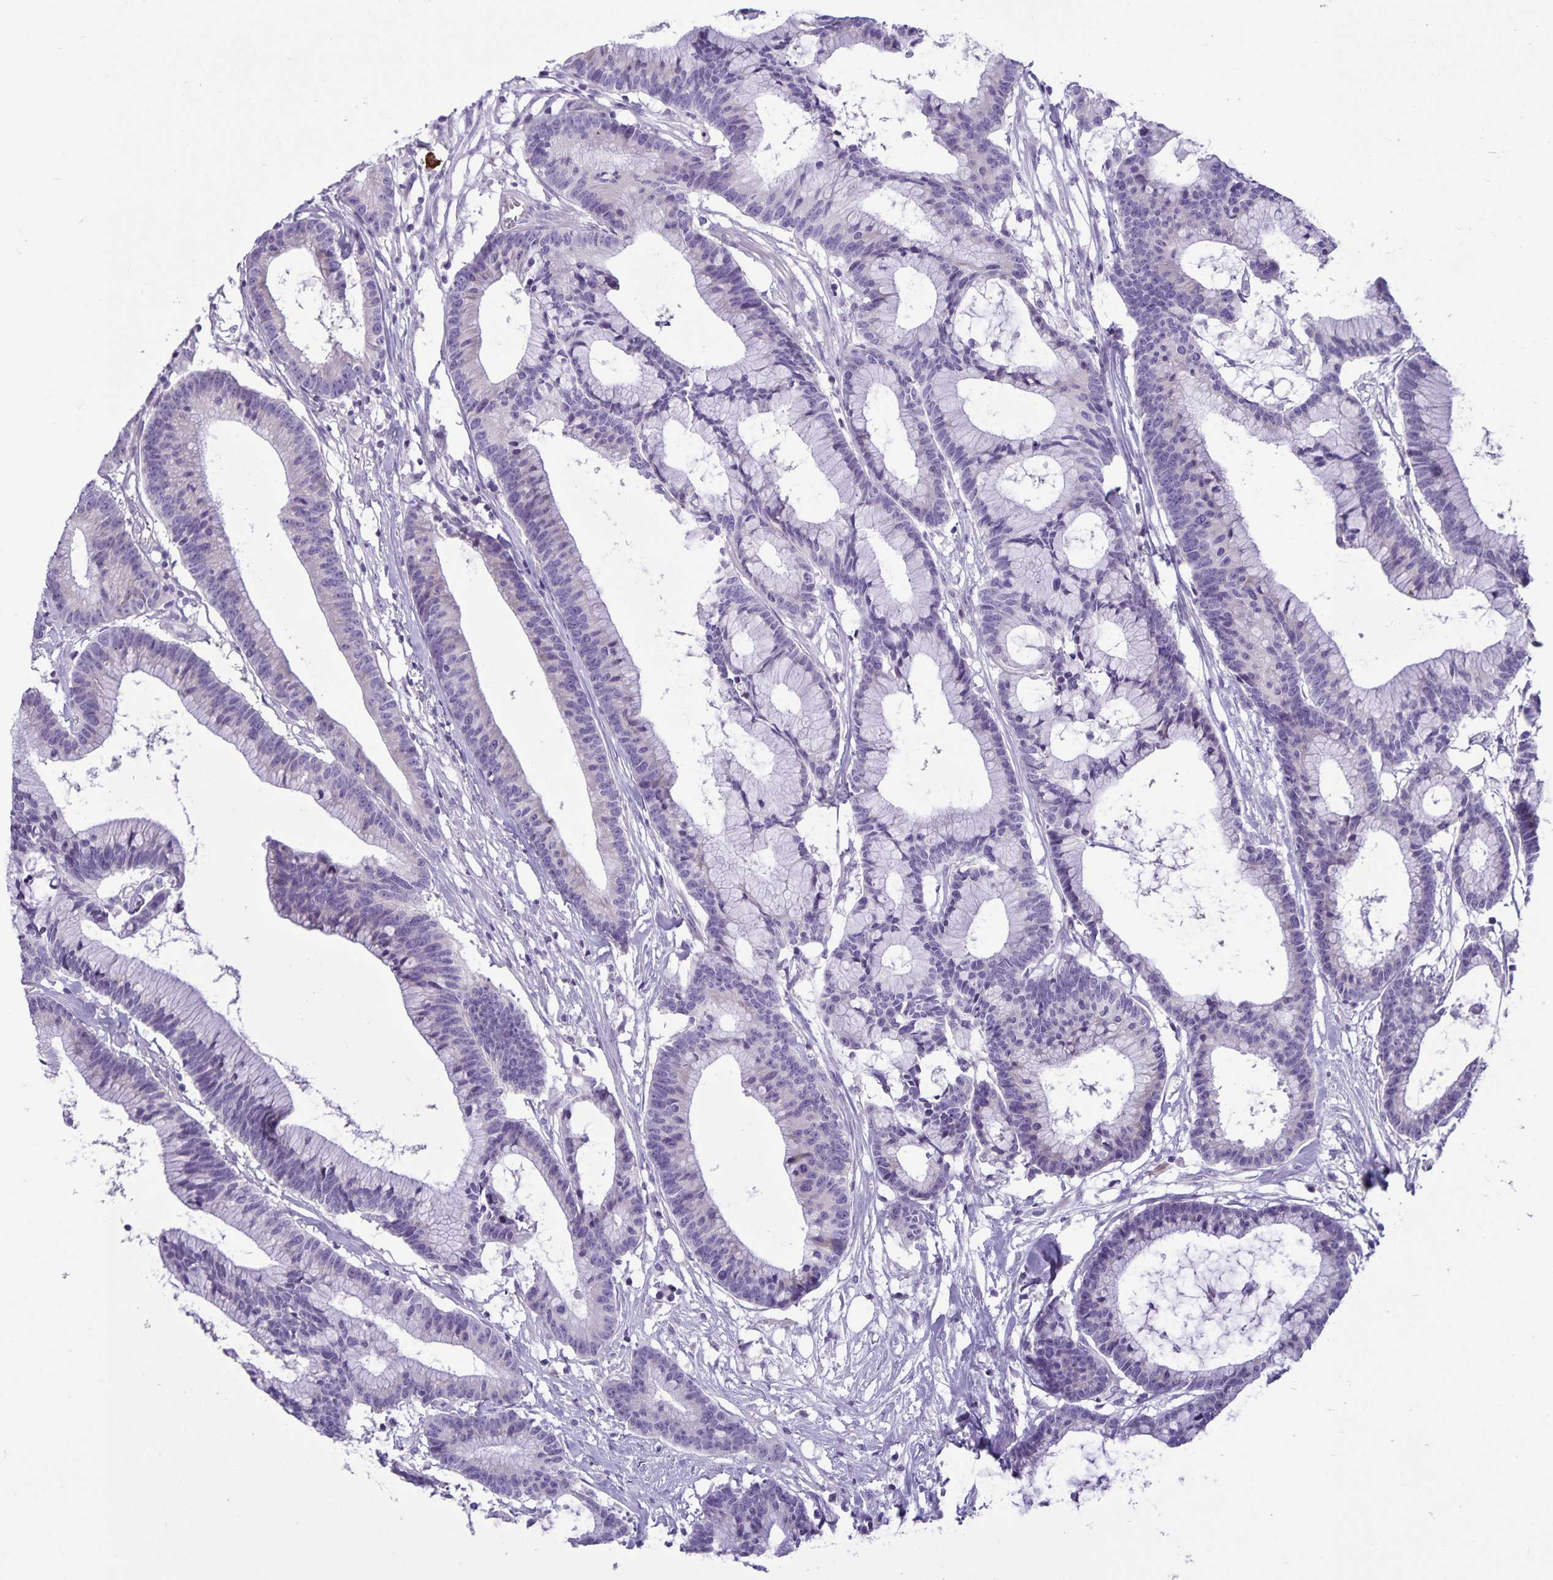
{"staining": {"intensity": "weak", "quantity": "<25%", "location": "cytoplasmic/membranous"}, "tissue": "colorectal cancer", "cell_type": "Tumor cells", "image_type": "cancer", "snomed": [{"axis": "morphology", "description": "Adenocarcinoma, NOS"}, {"axis": "topography", "description": "Colon"}], "caption": "There is no significant expression in tumor cells of colorectal cancer.", "gene": "IBTK", "patient": {"sex": "female", "age": 78}}